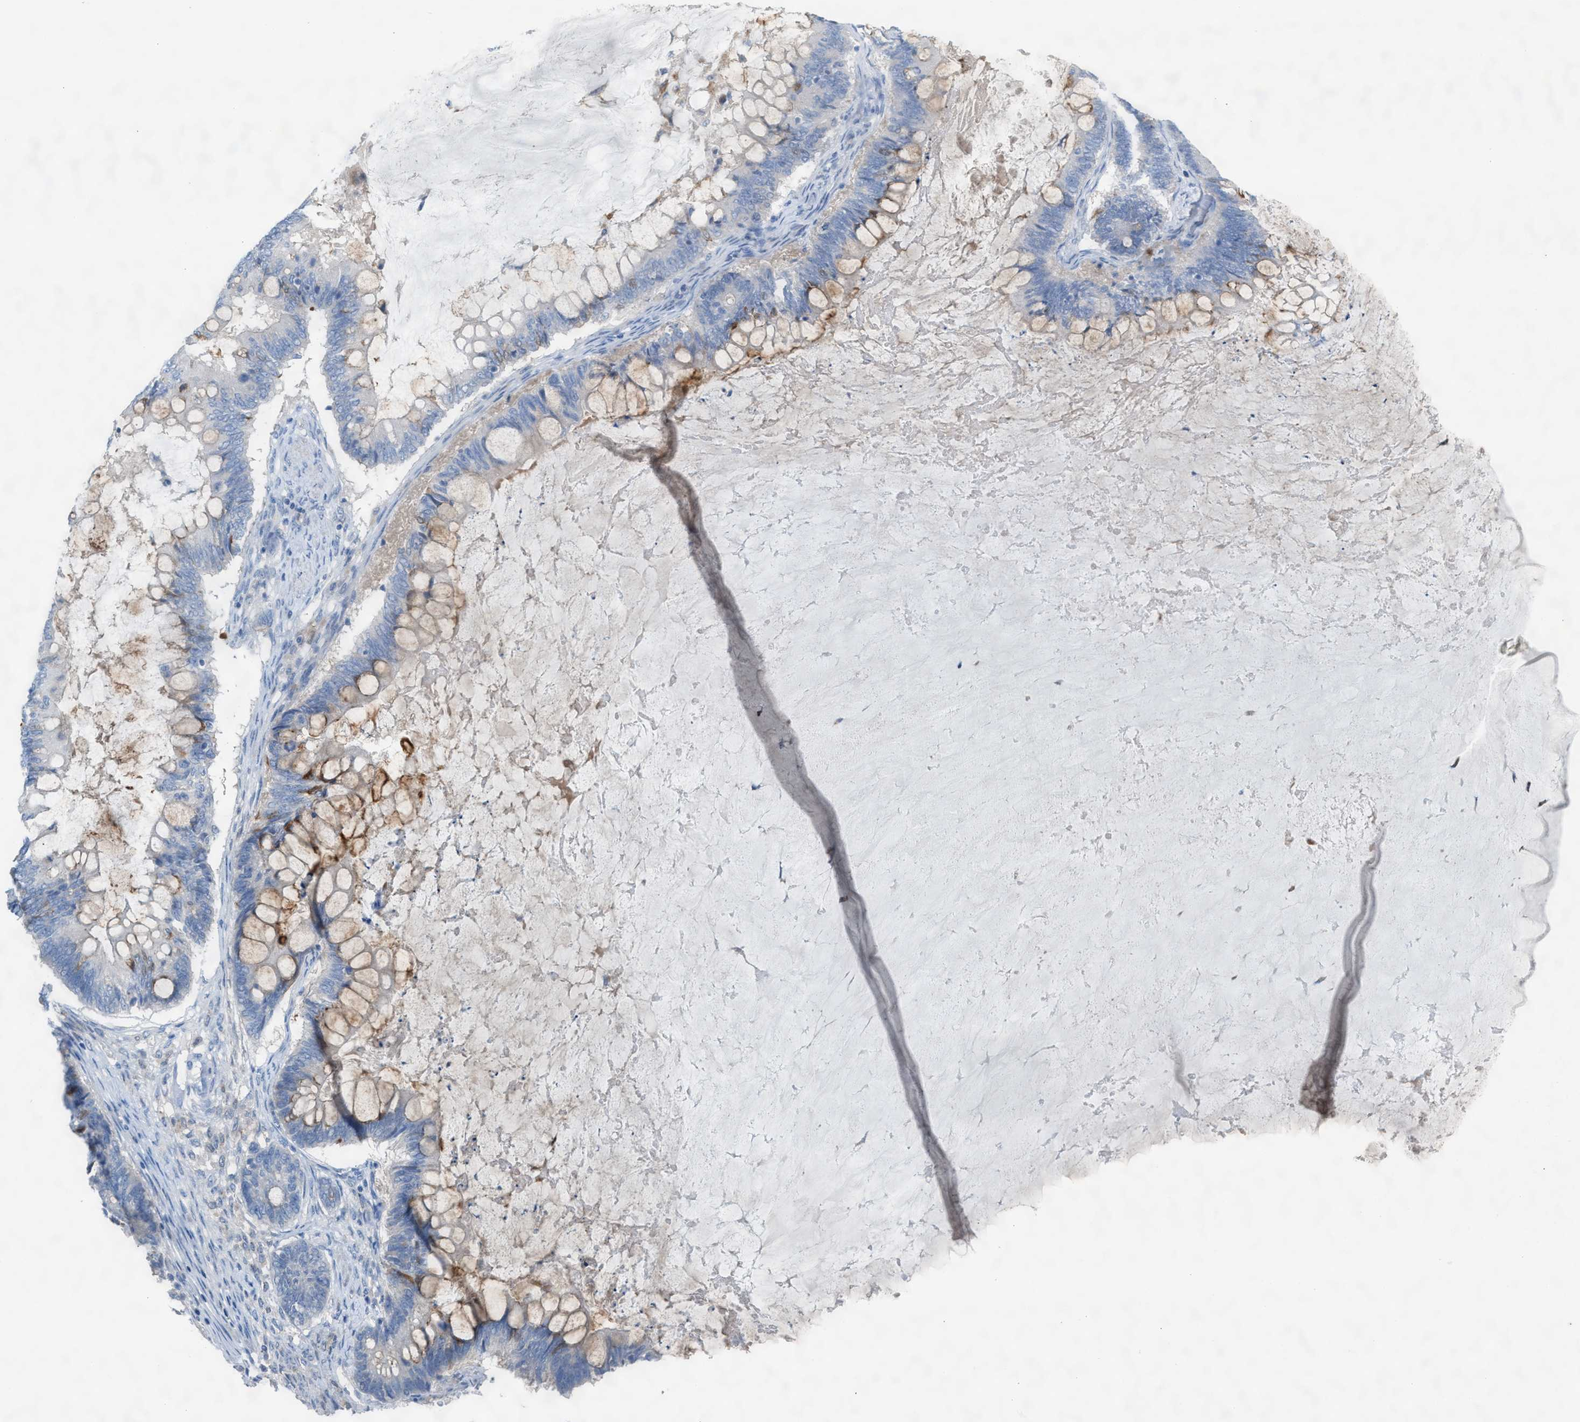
{"staining": {"intensity": "moderate", "quantity": "<25%", "location": "cytoplasmic/membranous"}, "tissue": "ovarian cancer", "cell_type": "Tumor cells", "image_type": "cancer", "snomed": [{"axis": "morphology", "description": "Cystadenocarcinoma, mucinous, NOS"}, {"axis": "topography", "description": "Ovary"}], "caption": "Ovarian cancer was stained to show a protein in brown. There is low levels of moderate cytoplasmic/membranous staining in about <25% of tumor cells.", "gene": "ASPA", "patient": {"sex": "female", "age": 61}}